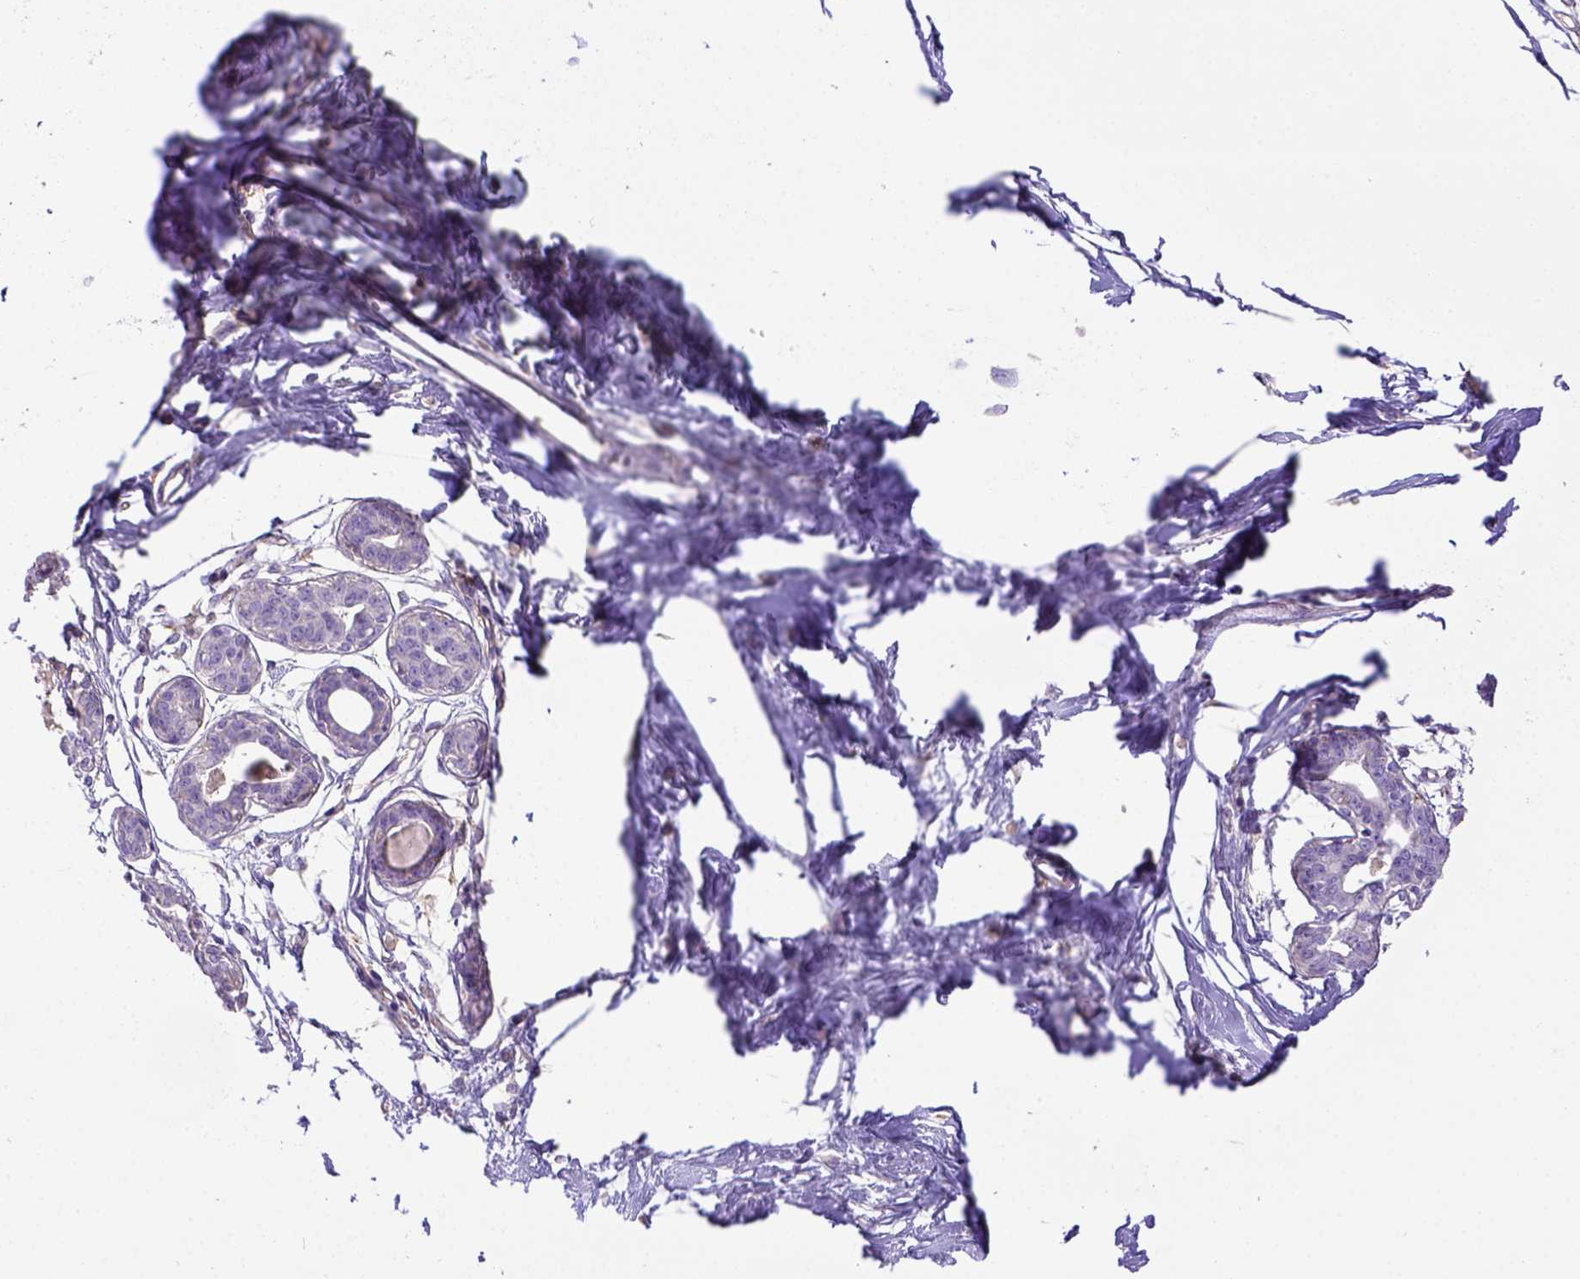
{"staining": {"intensity": "negative", "quantity": "none", "location": "none"}, "tissue": "breast", "cell_type": "Adipocytes", "image_type": "normal", "snomed": [{"axis": "morphology", "description": "Normal tissue, NOS"}, {"axis": "topography", "description": "Breast"}], "caption": "A micrograph of breast stained for a protein shows no brown staining in adipocytes.", "gene": "CD40", "patient": {"sex": "female", "age": 45}}